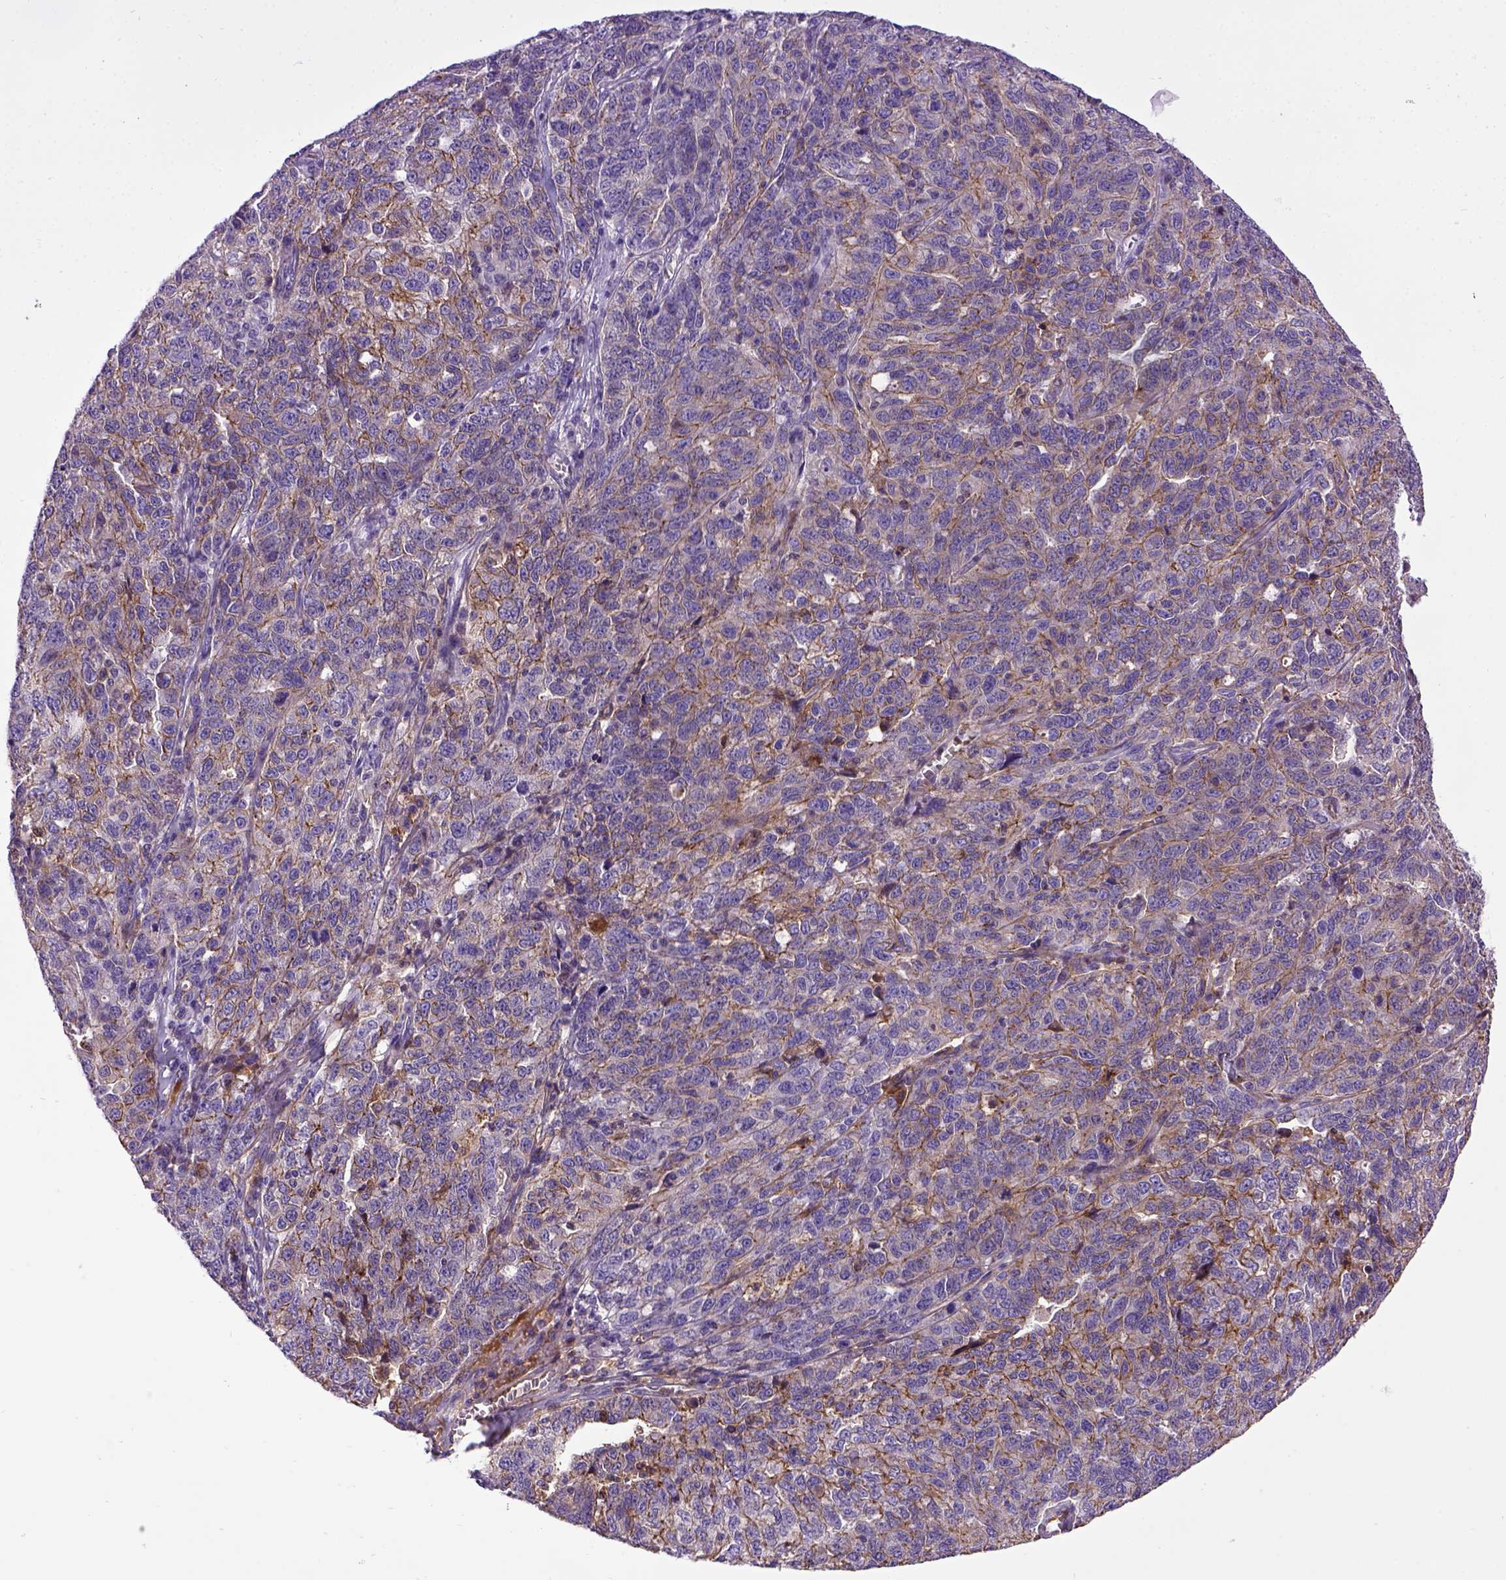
{"staining": {"intensity": "moderate", "quantity": "25%-75%", "location": "cytoplasmic/membranous"}, "tissue": "ovarian cancer", "cell_type": "Tumor cells", "image_type": "cancer", "snomed": [{"axis": "morphology", "description": "Cystadenocarcinoma, serous, NOS"}, {"axis": "topography", "description": "Ovary"}], "caption": "Ovarian cancer (serous cystadenocarcinoma) stained for a protein (brown) reveals moderate cytoplasmic/membranous positive positivity in approximately 25%-75% of tumor cells.", "gene": "CDH1", "patient": {"sex": "female", "age": 71}}